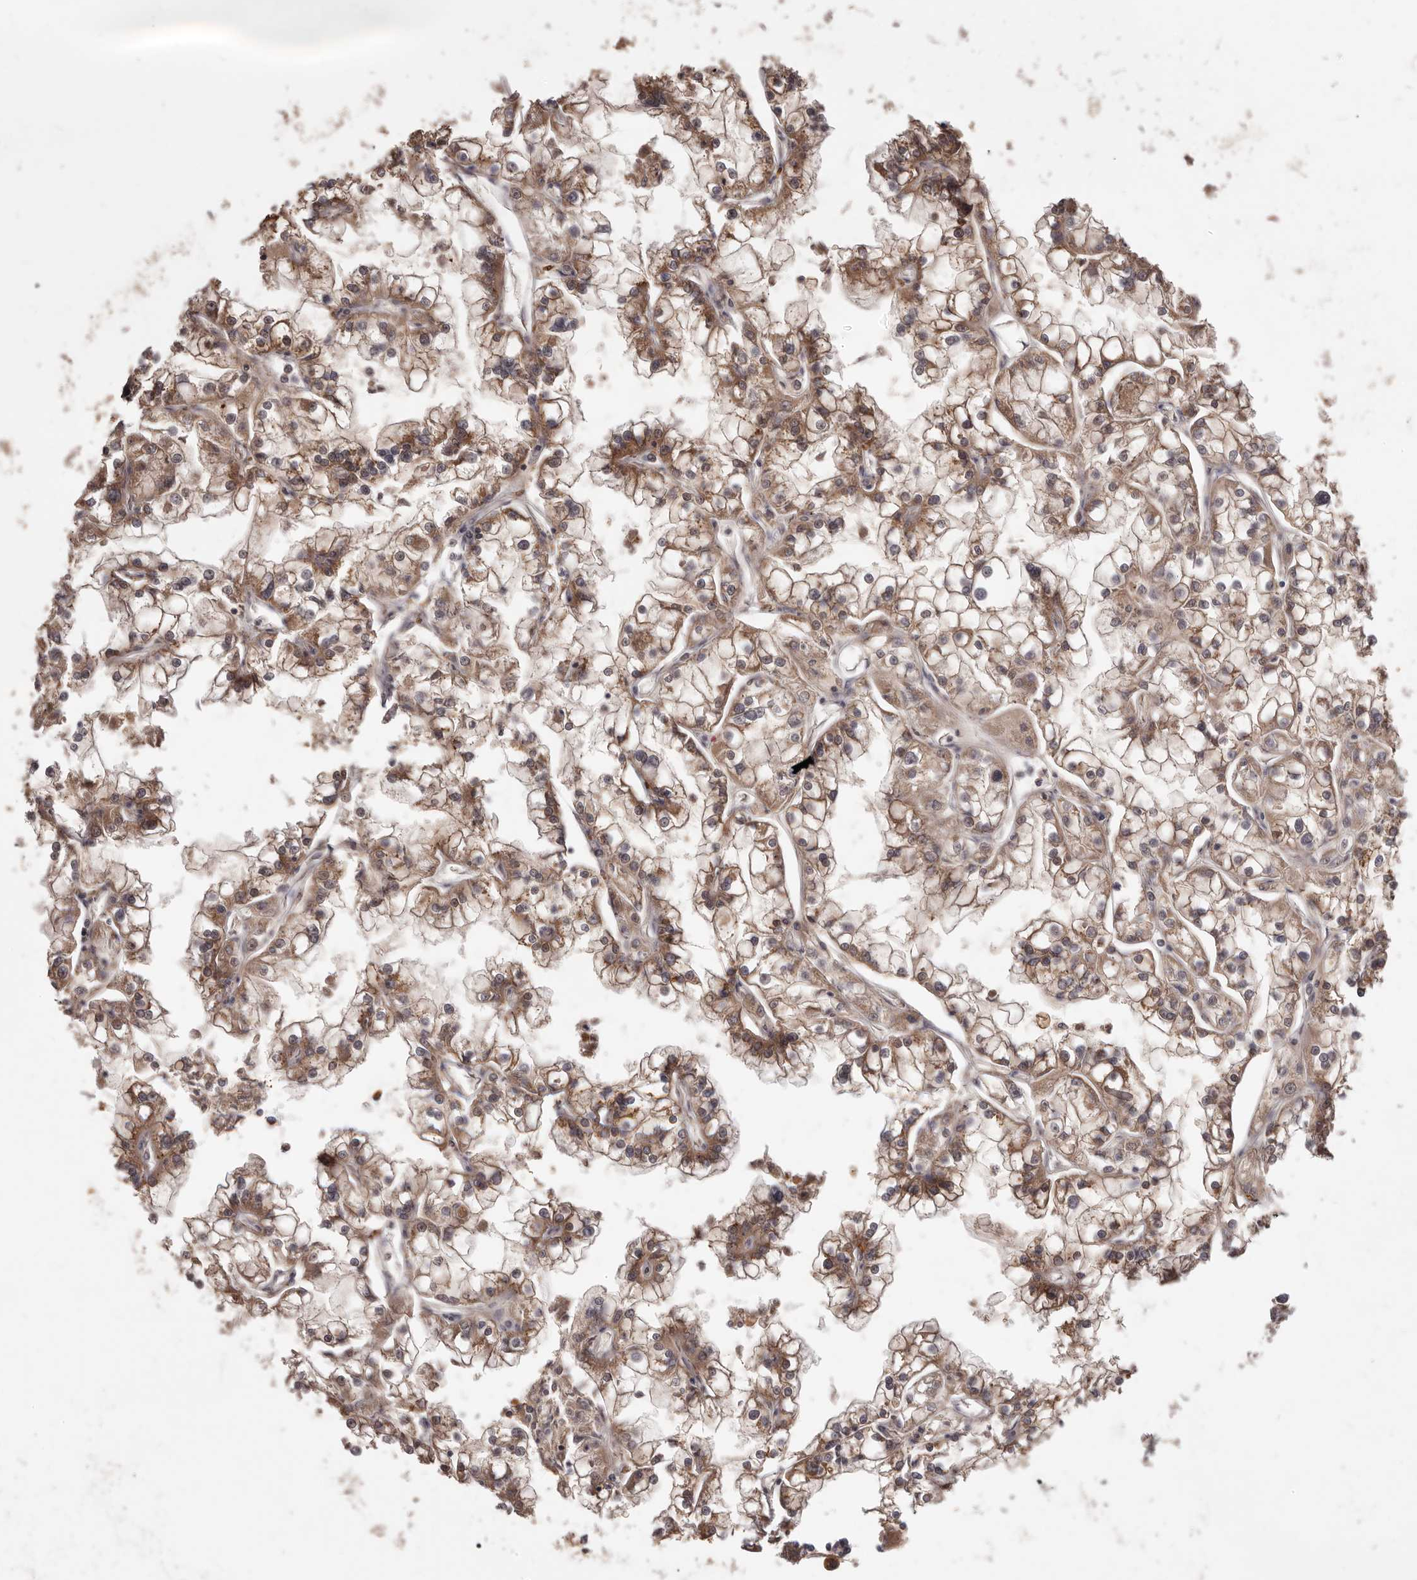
{"staining": {"intensity": "moderate", "quantity": ">75%", "location": "cytoplasmic/membranous"}, "tissue": "renal cancer", "cell_type": "Tumor cells", "image_type": "cancer", "snomed": [{"axis": "morphology", "description": "Adenocarcinoma, NOS"}, {"axis": "topography", "description": "Kidney"}], "caption": "Tumor cells exhibit moderate cytoplasmic/membranous expression in about >75% of cells in renal cancer (adenocarcinoma).", "gene": "TSPAN13", "patient": {"sex": "female", "age": 52}}